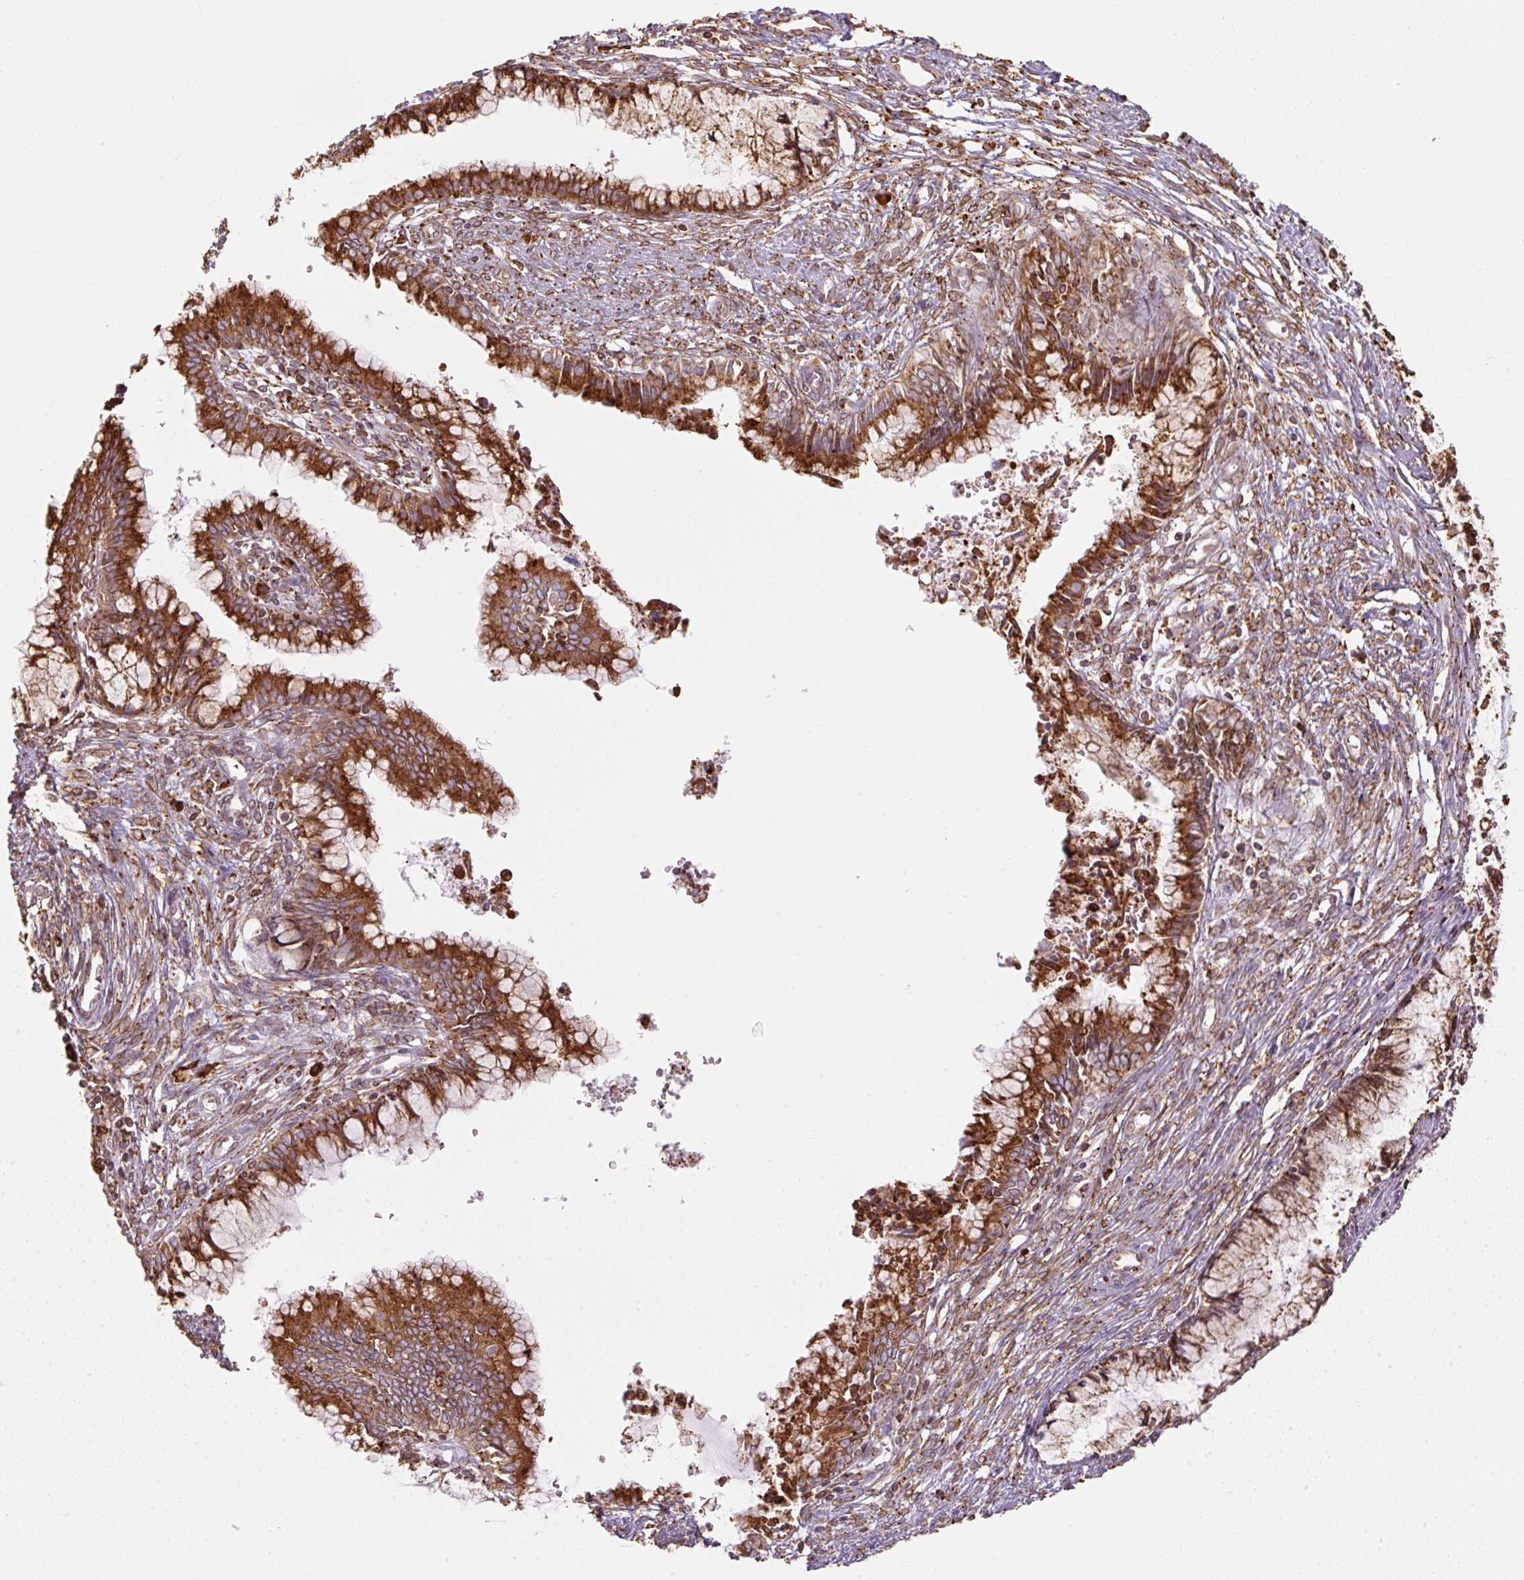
{"staining": {"intensity": "strong", "quantity": ">75%", "location": "cytoplasmic/membranous"}, "tissue": "cervical cancer", "cell_type": "Tumor cells", "image_type": "cancer", "snomed": [{"axis": "morphology", "description": "Adenocarcinoma, NOS"}, {"axis": "topography", "description": "Cervix"}], "caption": "DAB immunohistochemical staining of human adenocarcinoma (cervical) exhibits strong cytoplasmic/membranous protein expression in about >75% of tumor cells.", "gene": "PRKCSH", "patient": {"sex": "female", "age": 44}}